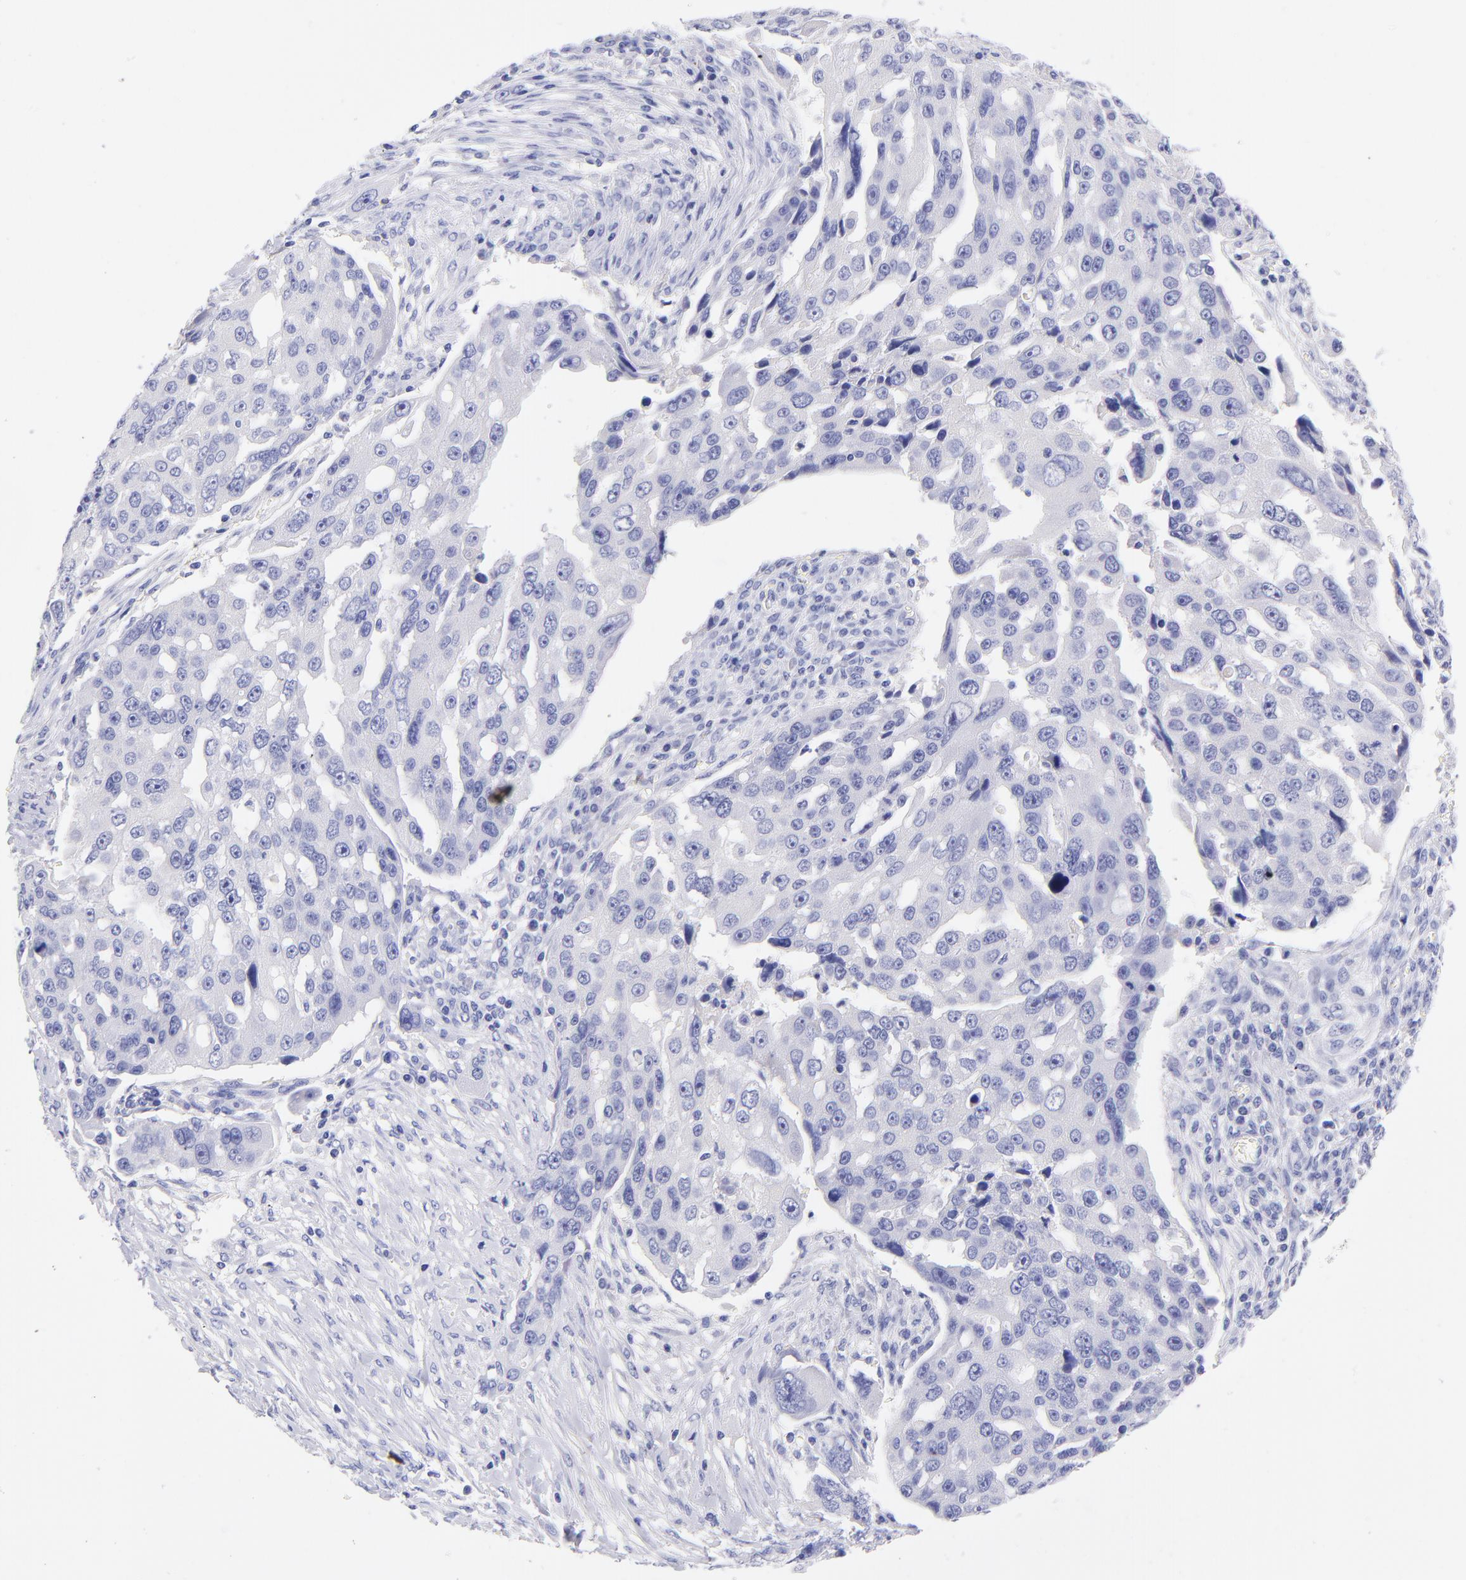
{"staining": {"intensity": "negative", "quantity": "none", "location": "none"}, "tissue": "ovarian cancer", "cell_type": "Tumor cells", "image_type": "cancer", "snomed": [{"axis": "morphology", "description": "Carcinoma, endometroid"}, {"axis": "topography", "description": "Ovary"}], "caption": "Endometroid carcinoma (ovarian) stained for a protein using IHC demonstrates no staining tumor cells.", "gene": "RAB3B", "patient": {"sex": "female", "age": 75}}